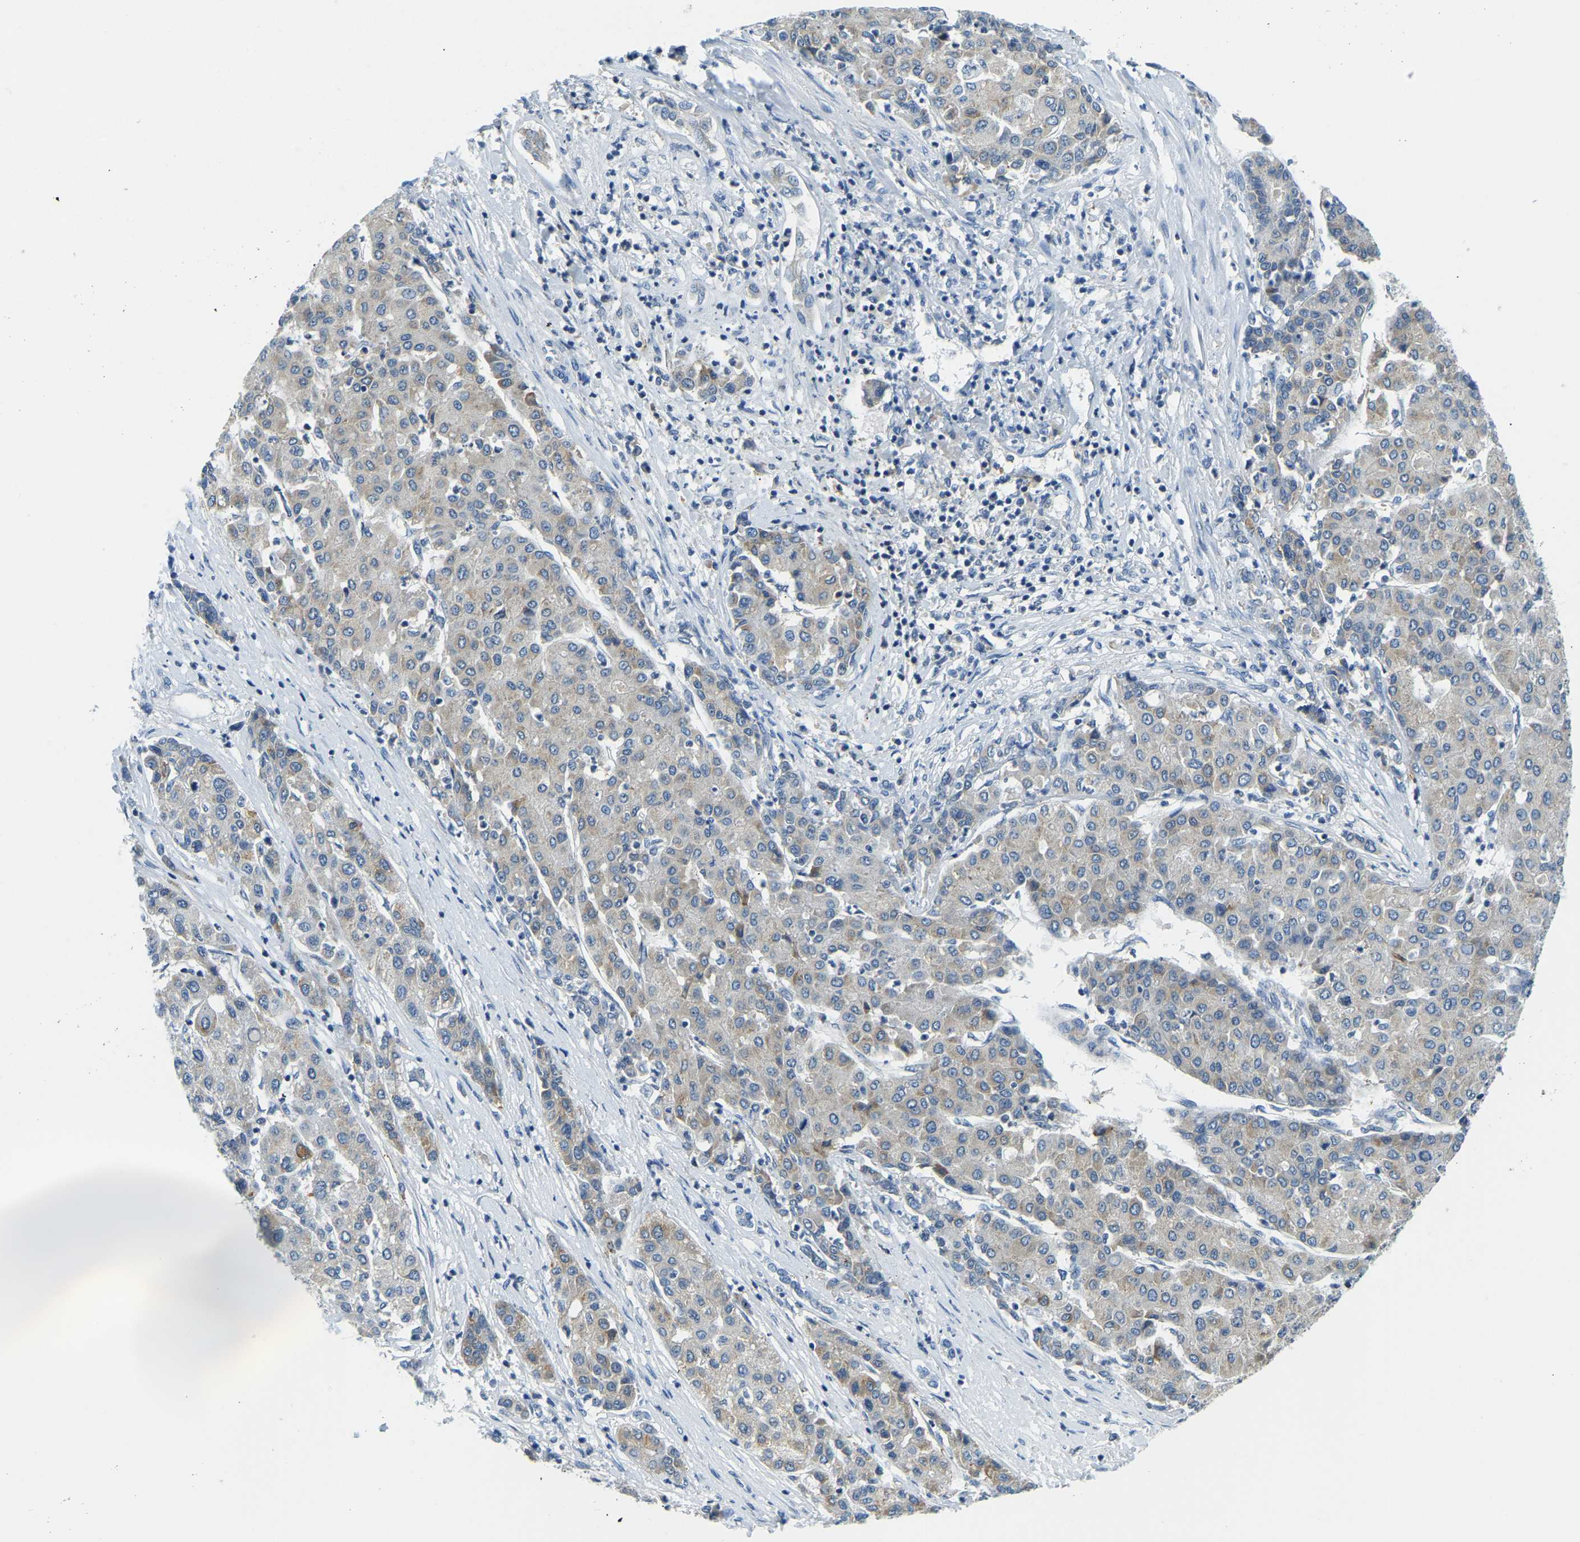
{"staining": {"intensity": "weak", "quantity": "<25%", "location": "cytoplasmic/membranous"}, "tissue": "liver cancer", "cell_type": "Tumor cells", "image_type": "cancer", "snomed": [{"axis": "morphology", "description": "Carcinoma, Hepatocellular, NOS"}, {"axis": "topography", "description": "Liver"}], "caption": "Tumor cells are negative for brown protein staining in liver hepatocellular carcinoma.", "gene": "RRP1", "patient": {"sex": "male", "age": 65}}